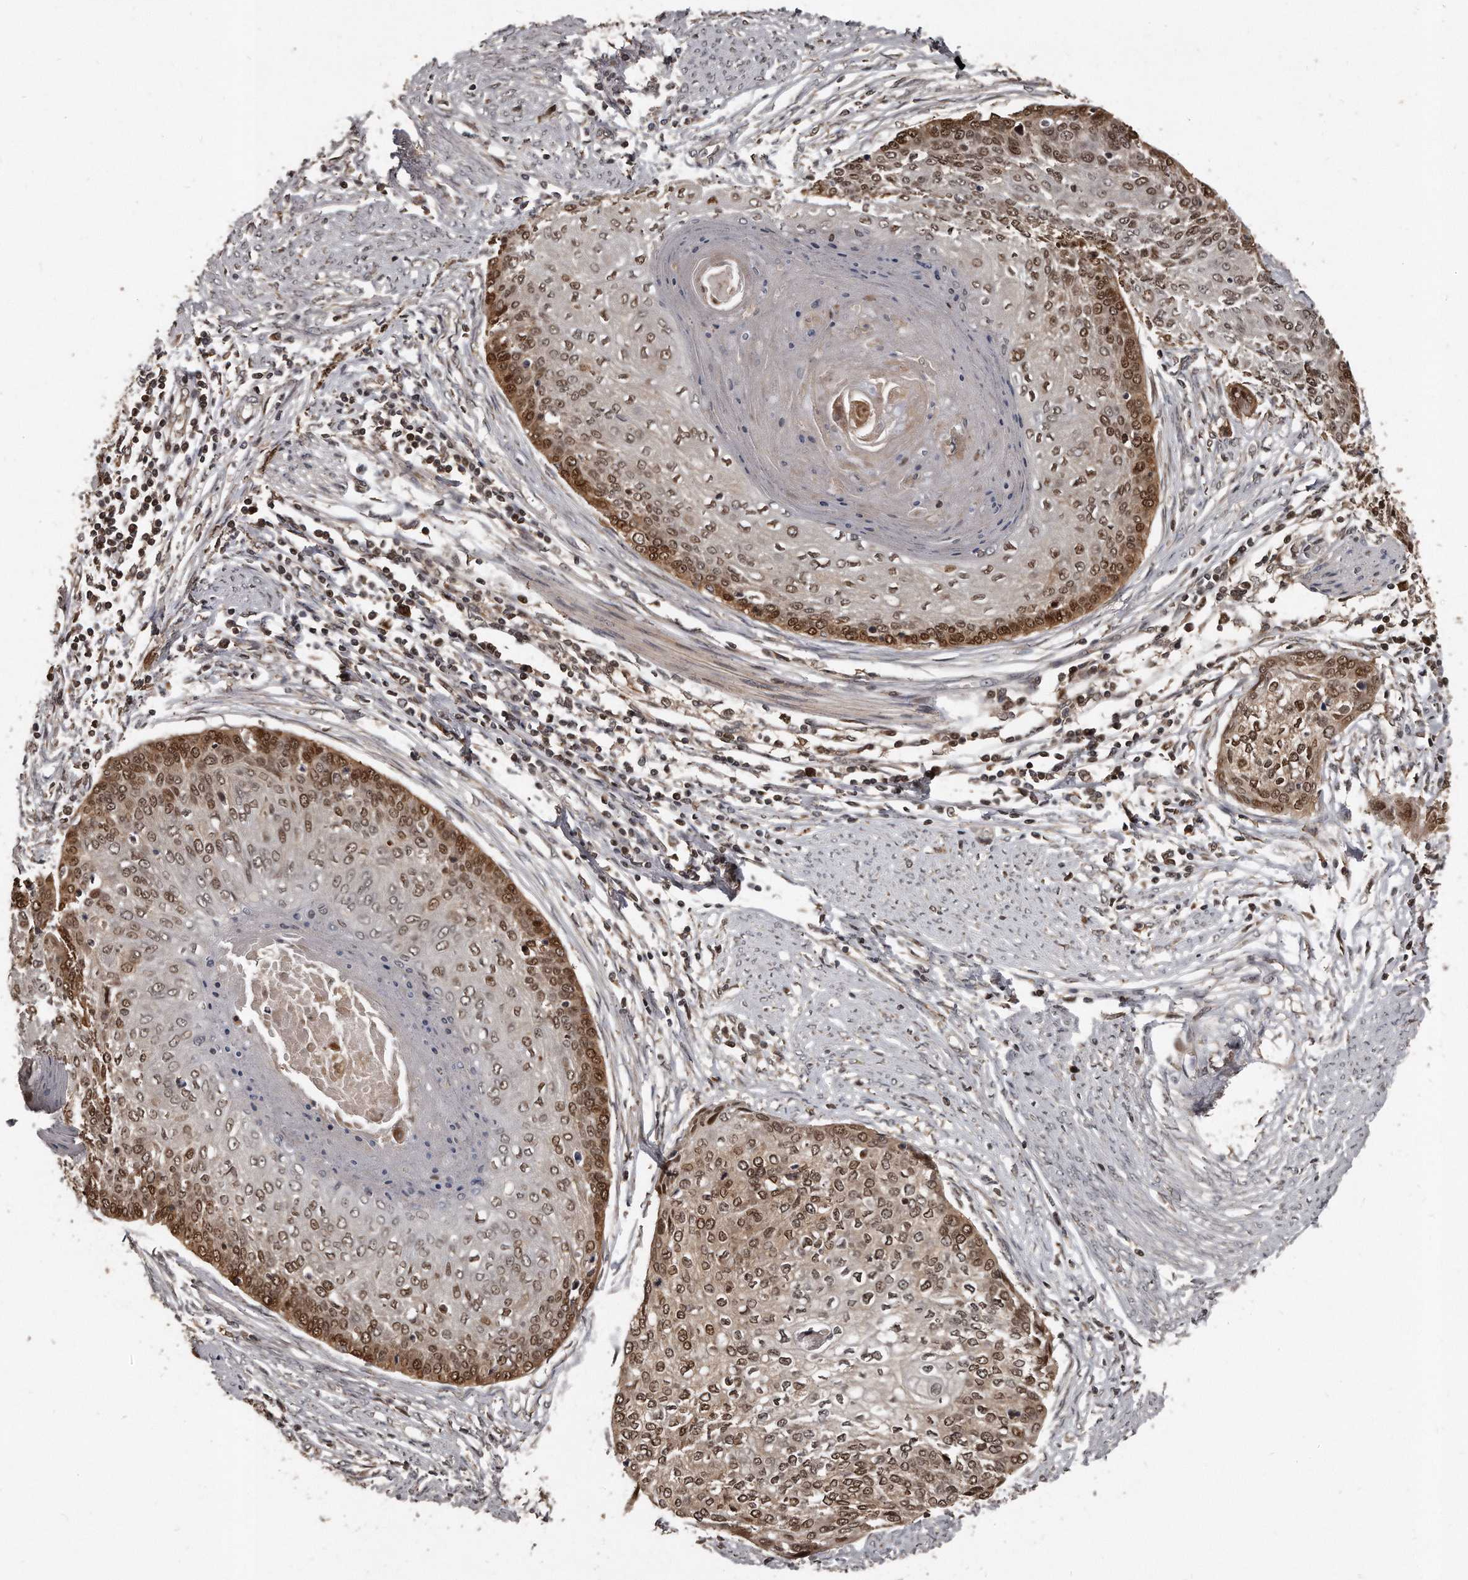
{"staining": {"intensity": "strong", "quantity": "25%-75%", "location": "cytoplasmic/membranous,nuclear"}, "tissue": "cervical cancer", "cell_type": "Tumor cells", "image_type": "cancer", "snomed": [{"axis": "morphology", "description": "Squamous cell carcinoma, NOS"}, {"axis": "topography", "description": "Cervix"}], "caption": "Squamous cell carcinoma (cervical) stained with DAB (3,3'-diaminobenzidine) IHC reveals high levels of strong cytoplasmic/membranous and nuclear positivity in about 25%-75% of tumor cells.", "gene": "GCH1", "patient": {"sex": "female", "age": 37}}